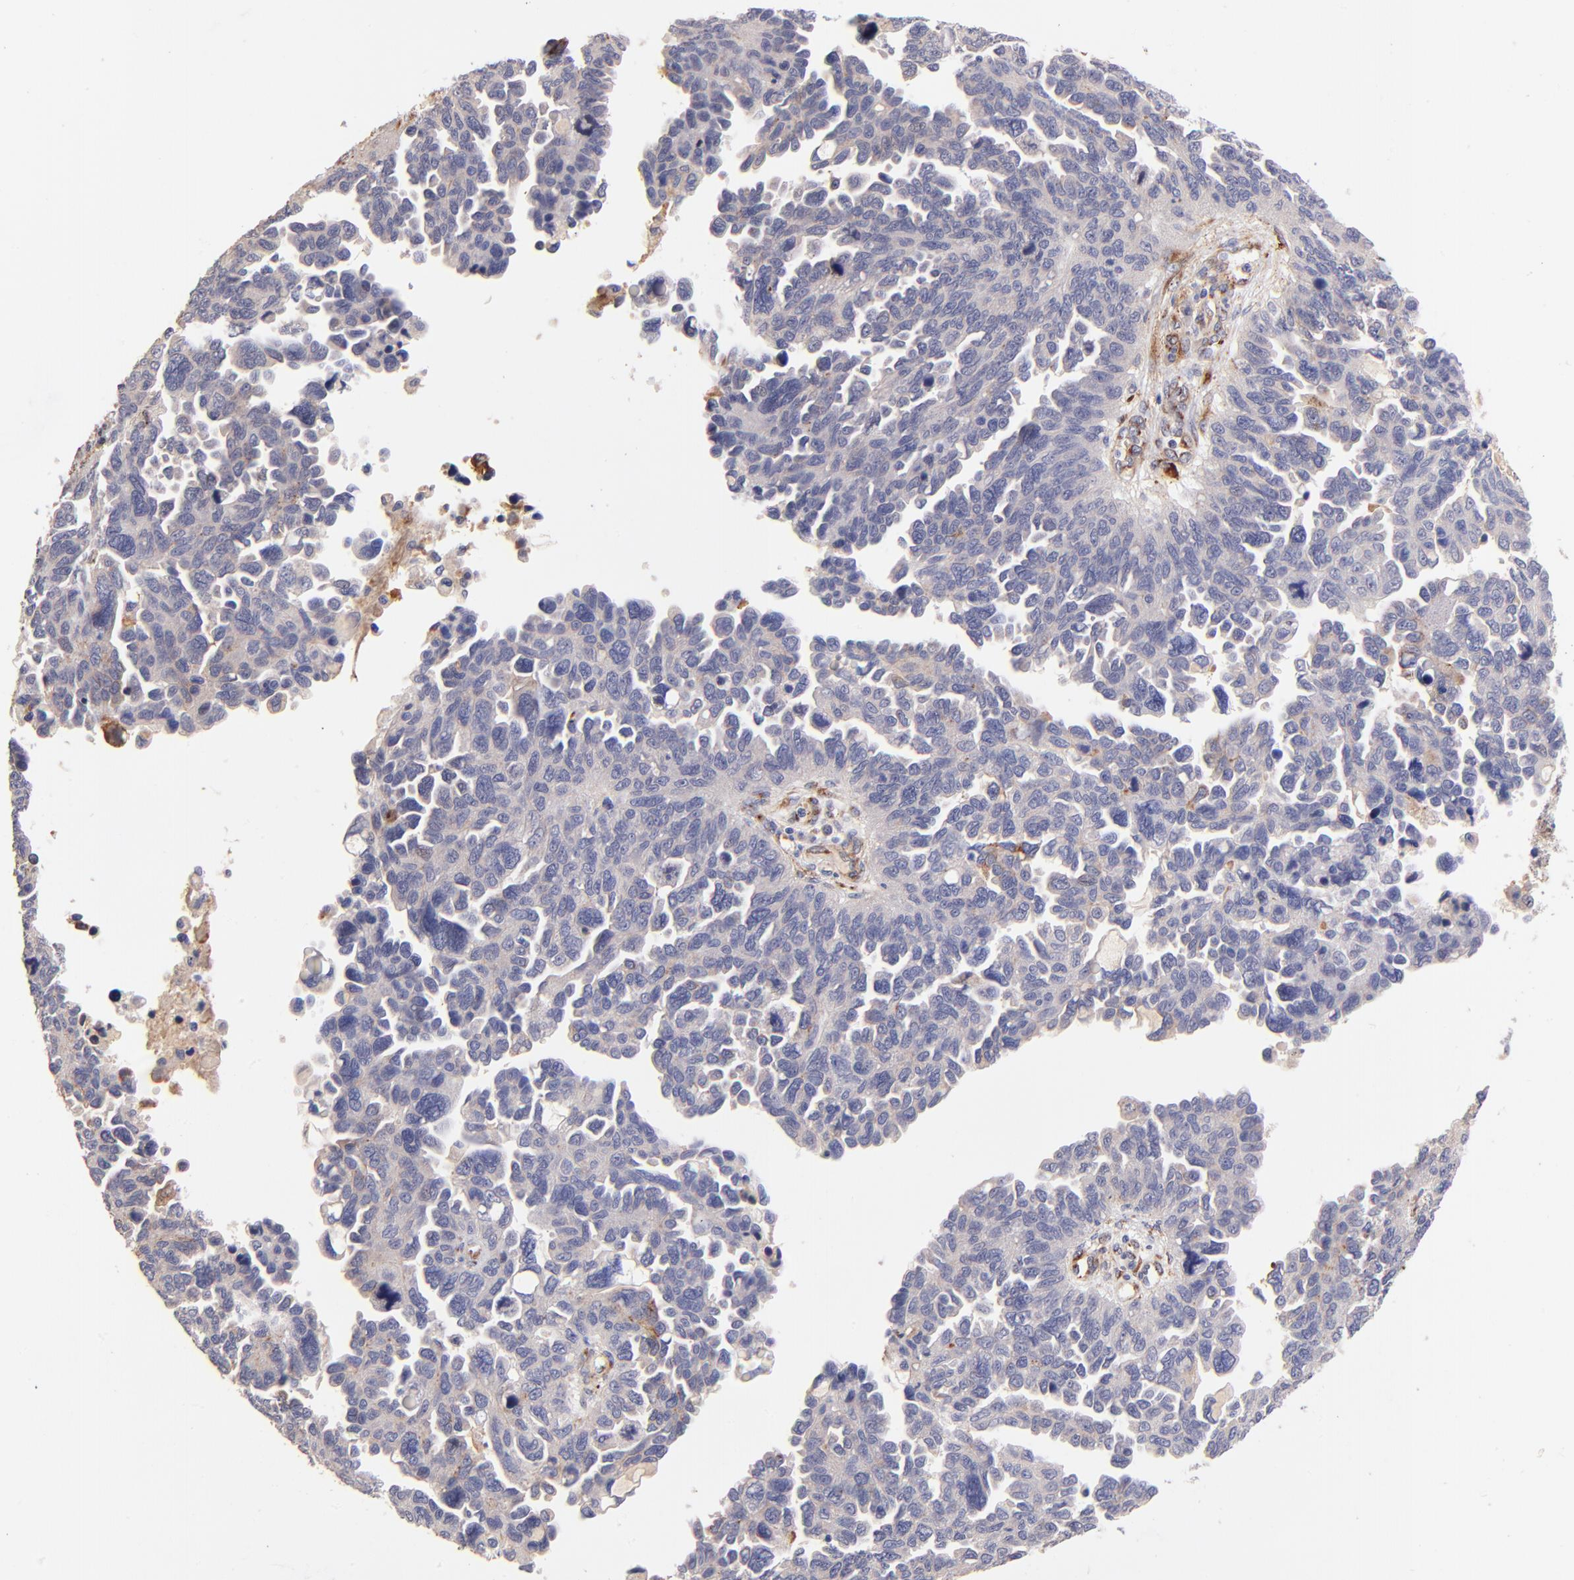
{"staining": {"intensity": "negative", "quantity": "none", "location": "none"}, "tissue": "ovarian cancer", "cell_type": "Tumor cells", "image_type": "cancer", "snomed": [{"axis": "morphology", "description": "Cystadenocarcinoma, serous, NOS"}, {"axis": "topography", "description": "Ovary"}], "caption": "A micrograph of human ovarian serous cystadenocarcinoma is negative for staining in tumor cells.", "gene": "SPARC", "patient": {"sex": "female", "age": 64}}